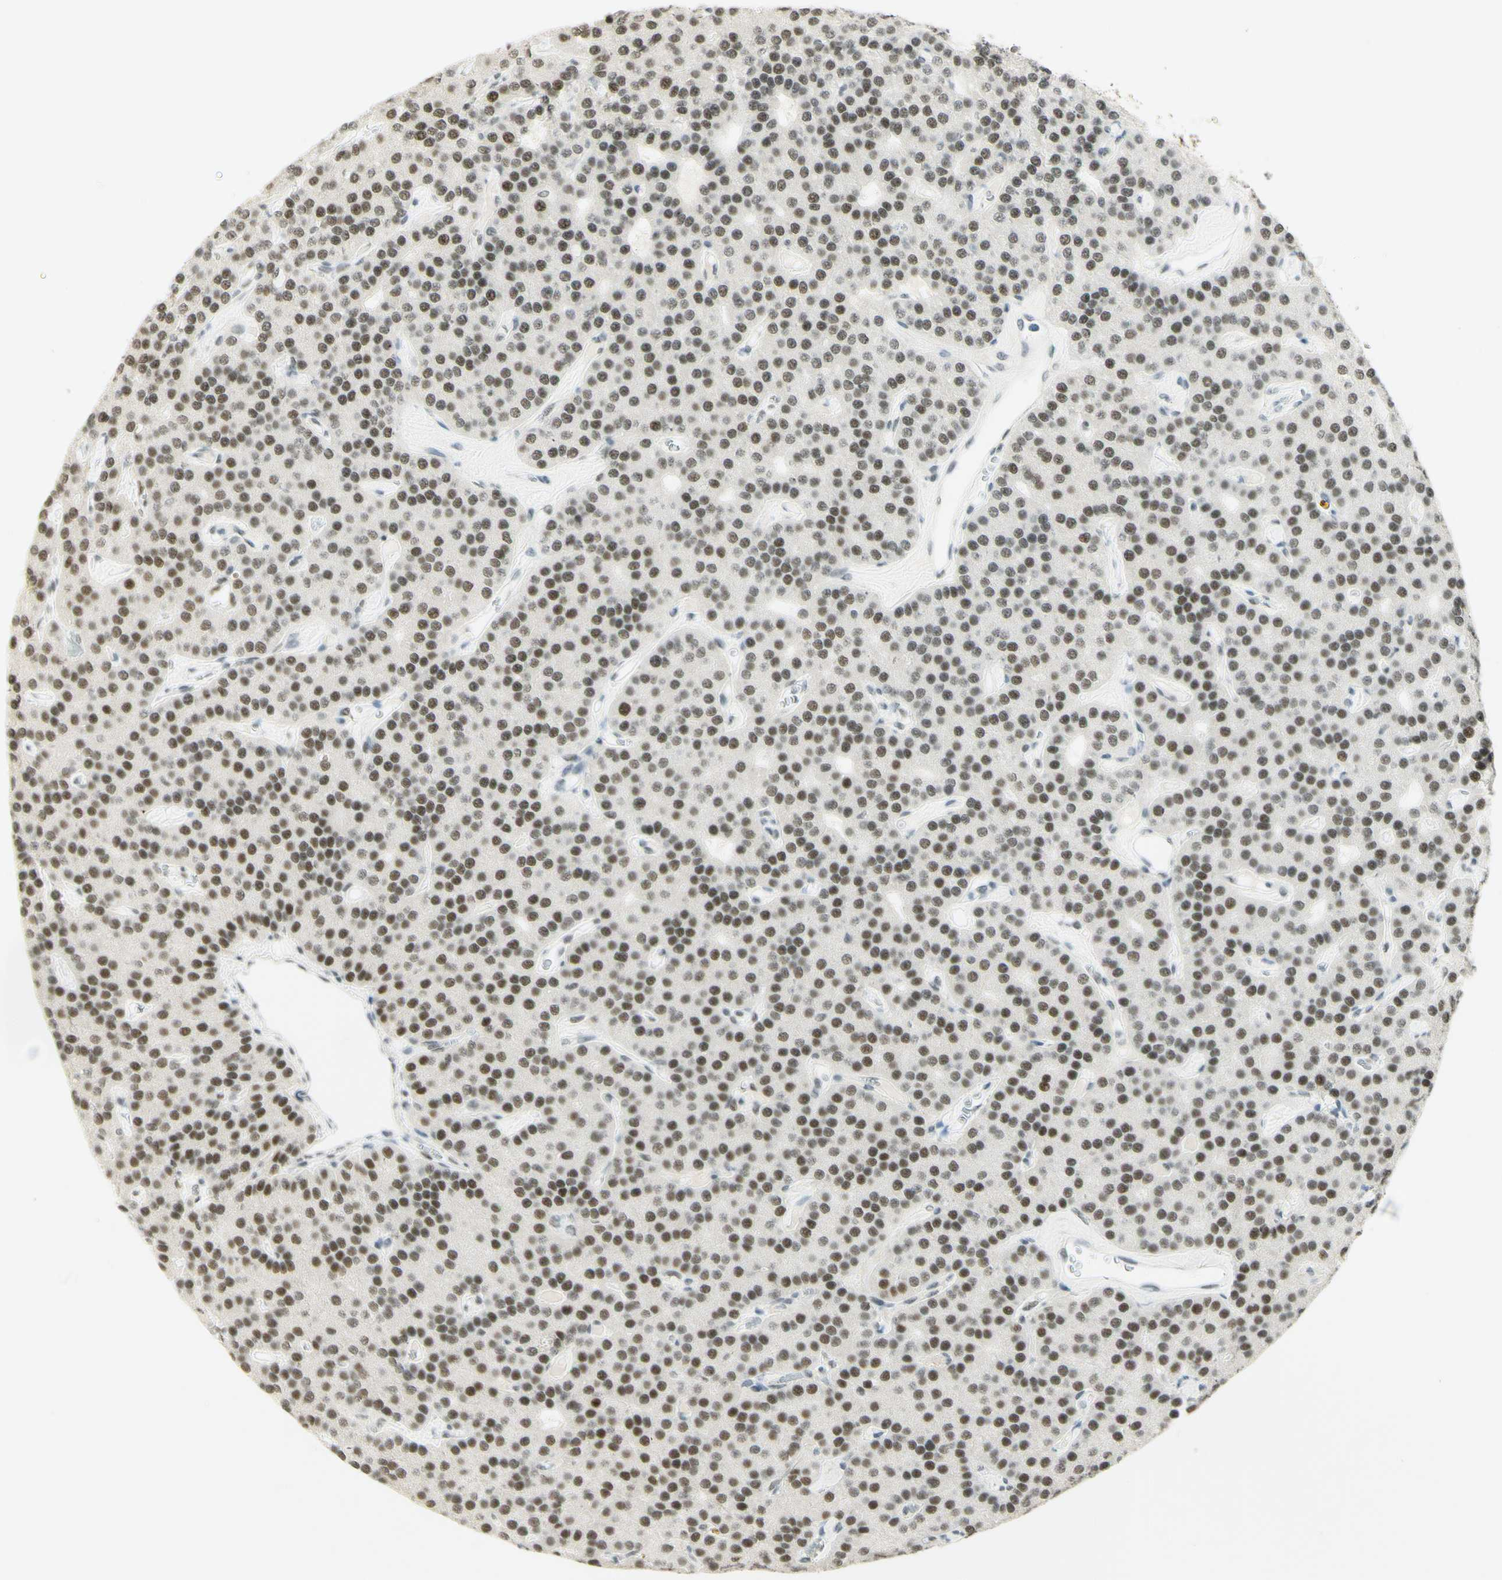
{"staining": {"intensity": "moderate", "quantity": ">75%", "location": "nuclear"}, "tissue": "parathyroid gland", "cell_type": "Glandular cells", "image_type": "normal", "snomed": [{"axis": "morphology", "description": "Normal tissue, NOS"}, {"axis": "morphology", "description": "Adenoma, NOS"}, {"axis": "topography", "description": "Parathyroid gland"}], "caption": "Immunohistochemical staining of unremarkable parathyroid gland shows medium levels of moderate nuclear expression in about >75% of glandular cells. Nuclei are stained in blue.", "gene": "PMS2", "patient": {"sex": "female", "age": 86}}